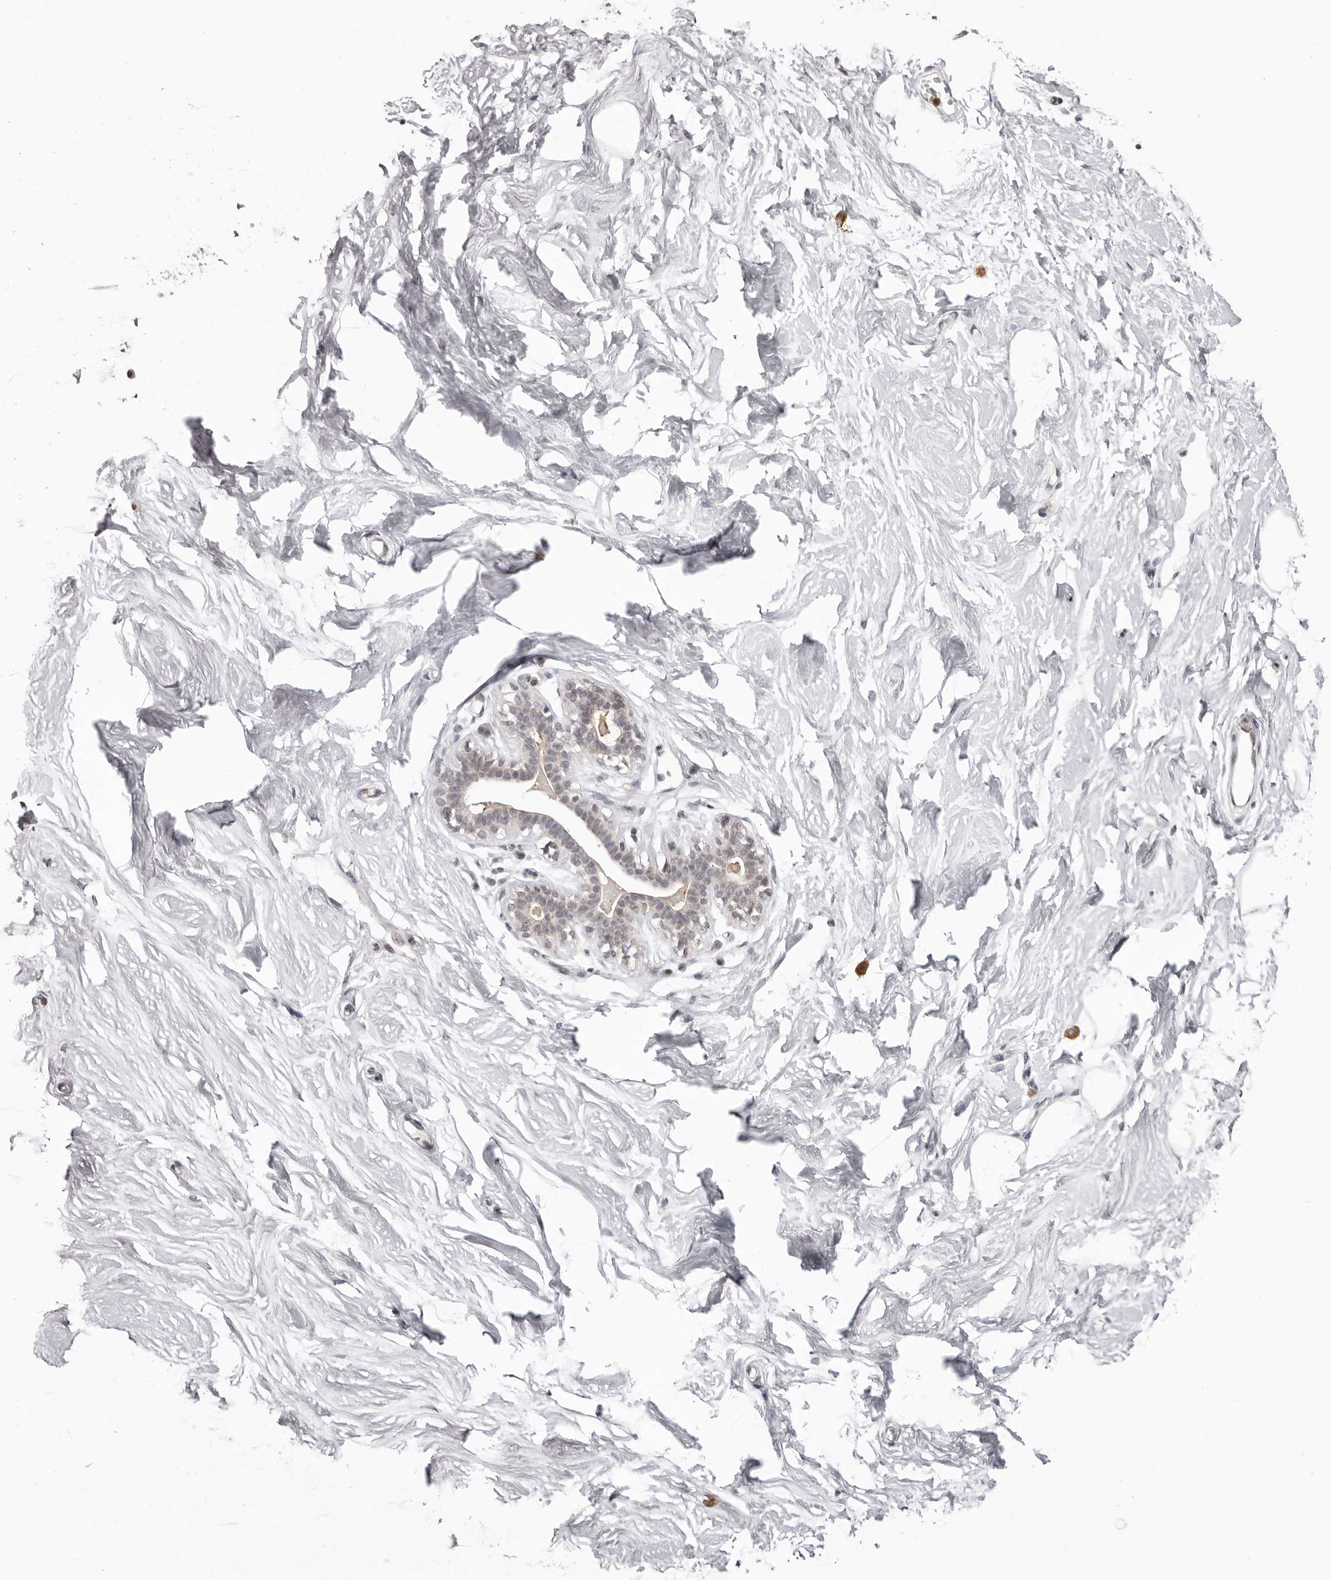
{"staining": {"intensity": "negative", "quantity": "none", "location": "none"}, "tissue": "breast", "cell_type": "Adipocytes", "image_type": "normal", "snomed": [{"axis": "morphology", "description": "Normal tissue, NOS"}, {"axis": "topography", "description": "Breast"}], "caption": "Adipocytes show no significant expression in unremarkable breast. (DAB (3,3'-diaminobenzidine) immunohistochemistry (IHC) visualized using brightfield microscopy, high magnification).", "gene": "RNF2", "patient": {"sex": "female", "age": 26}}